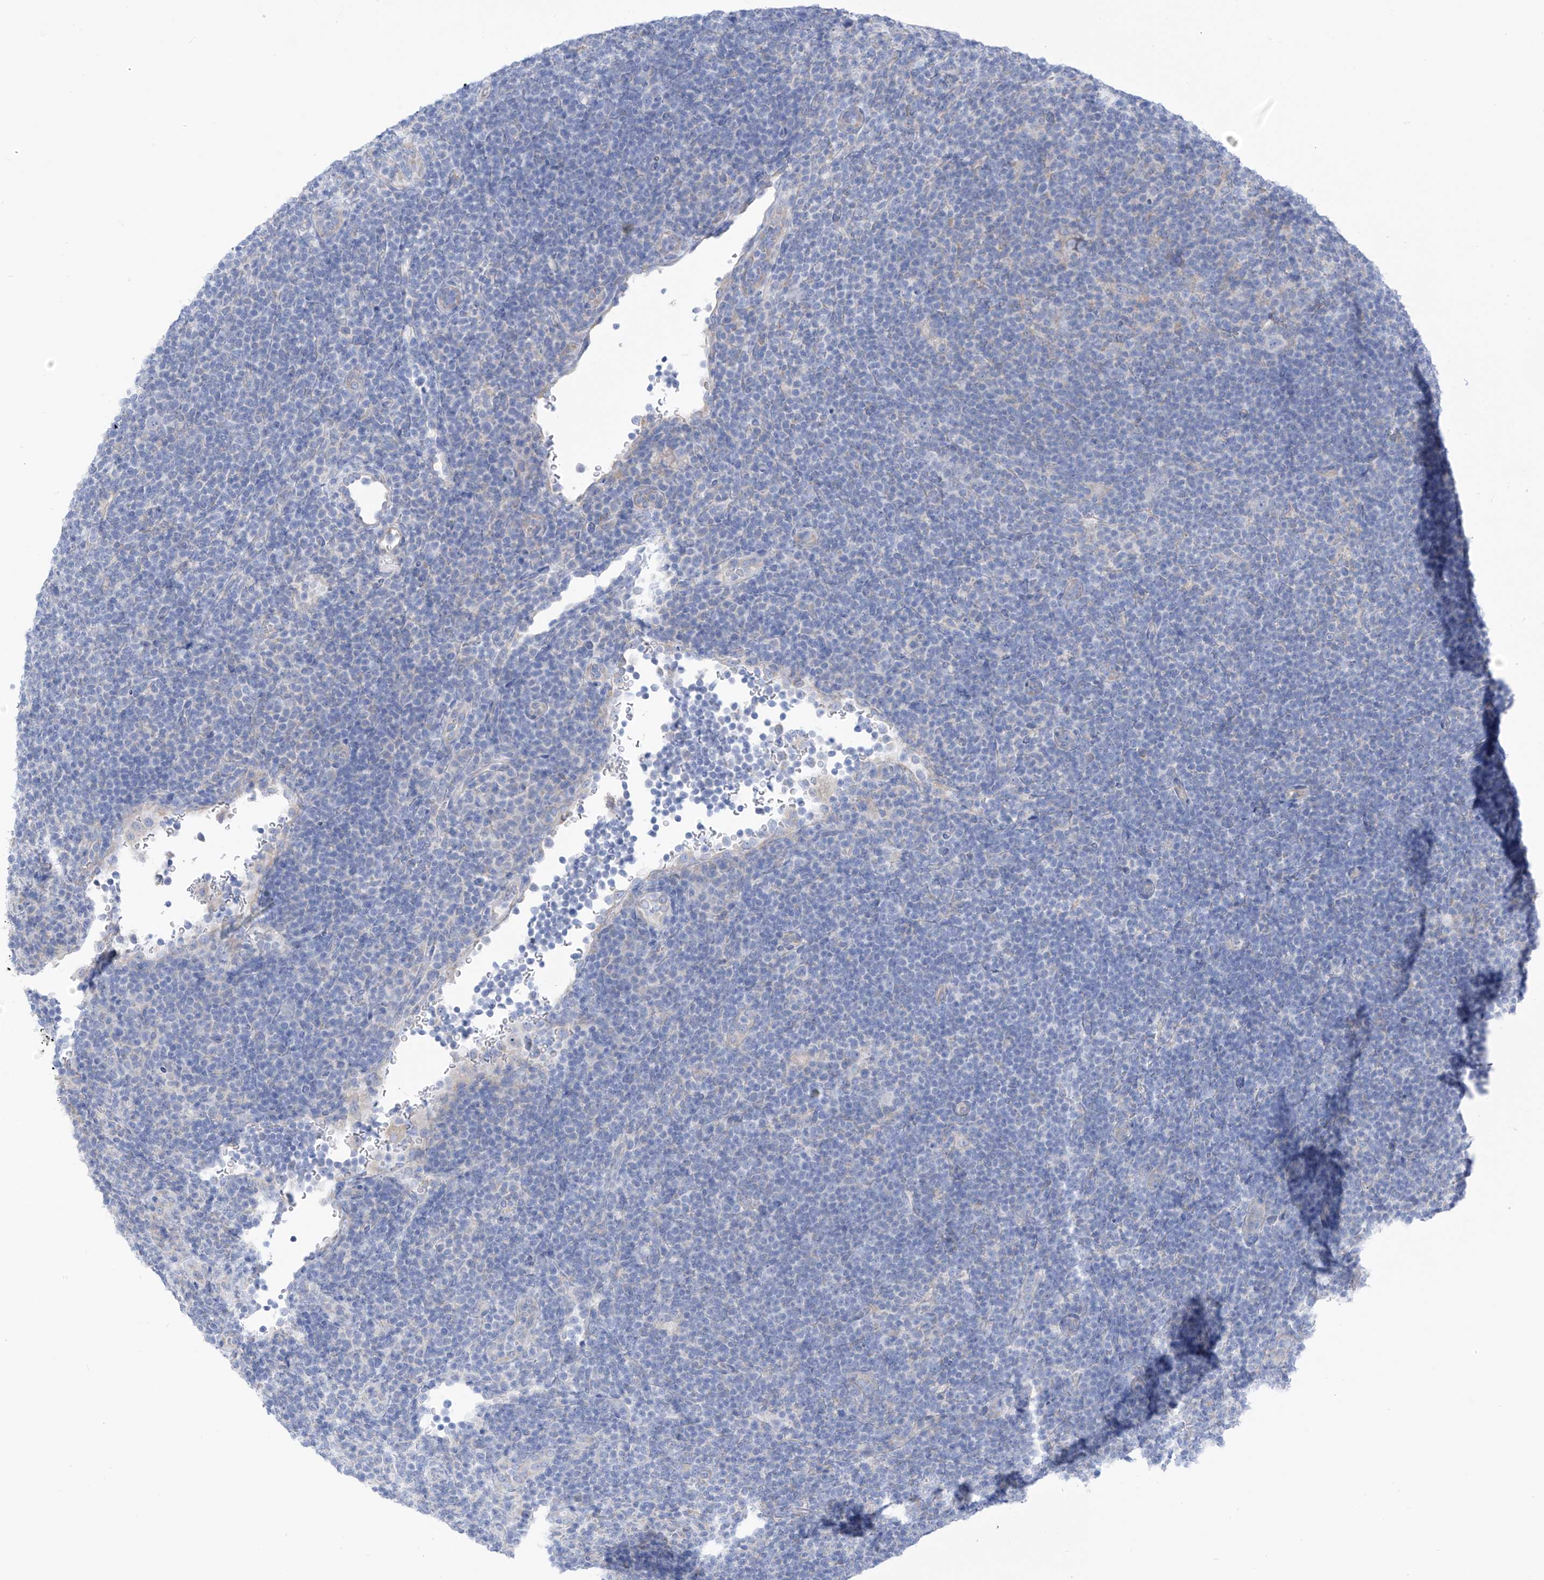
{"staining": {"intensity": "negative", "quantity": "none", "location": "none"}, "tissue": "lymphoma", "cell_type": "Tumor cells", "image_type": "cancer", "snomed": [{"axis": "morphology", "description": "Hodgkin's disease, NOS"}, {"axis": "topography", "description": "Lymph node"}], "caption": "An IHC photomicrograph of lymphoma is shown. There is no staining in tumor cells of lymphoma. (DAB immunohistochemistry visualized using brightfield microscopy, high magnification).", "gene": "RCN2", "patient": {"sex": "female", "age": 57}}